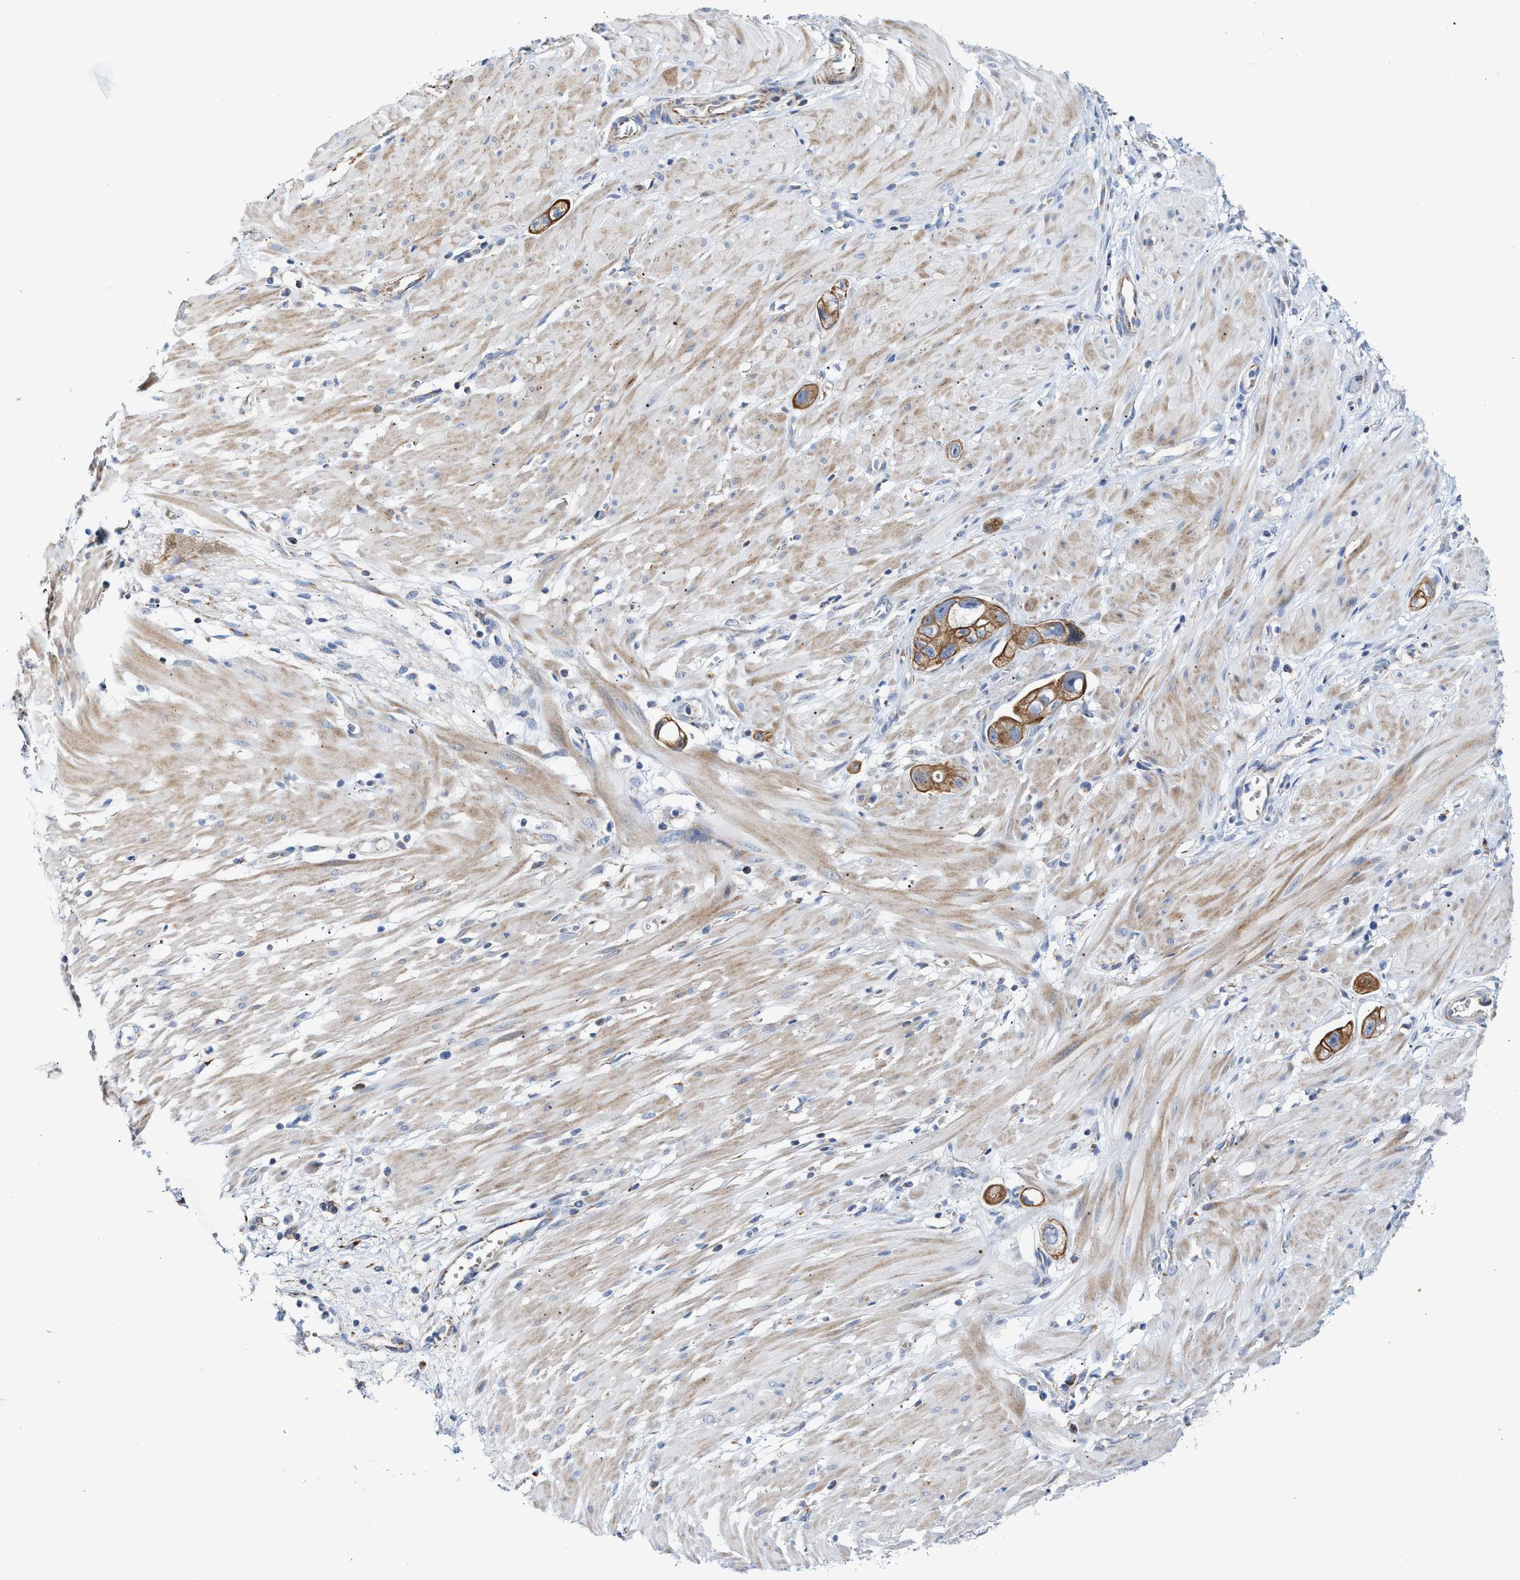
{"staining": {"intensity": "moderate", "quantity": ">75%", "location": "cytoplasmic/membranous"}, "tissue": "stomach cancer", "cell_type": "Tumor cells", "image_type": "cancer", "snomed": [{"axis": "morphology", "description": "Adenocarcinoma, NOS"}, {"axis": "topography", "description": "Stomach"}, {"axis": "topography", "description": "Stomach, lower"}], "caption": "DAB (3,3'-diaminobenzidine) immunohistochemical staining of adenocarcinoma (stomach) reveals moderate cytoplasmic/membranous protein staining in about >75% of tumor cells.", "gene": "JAG1", "patient": {"sex": "female", "age": 48}}